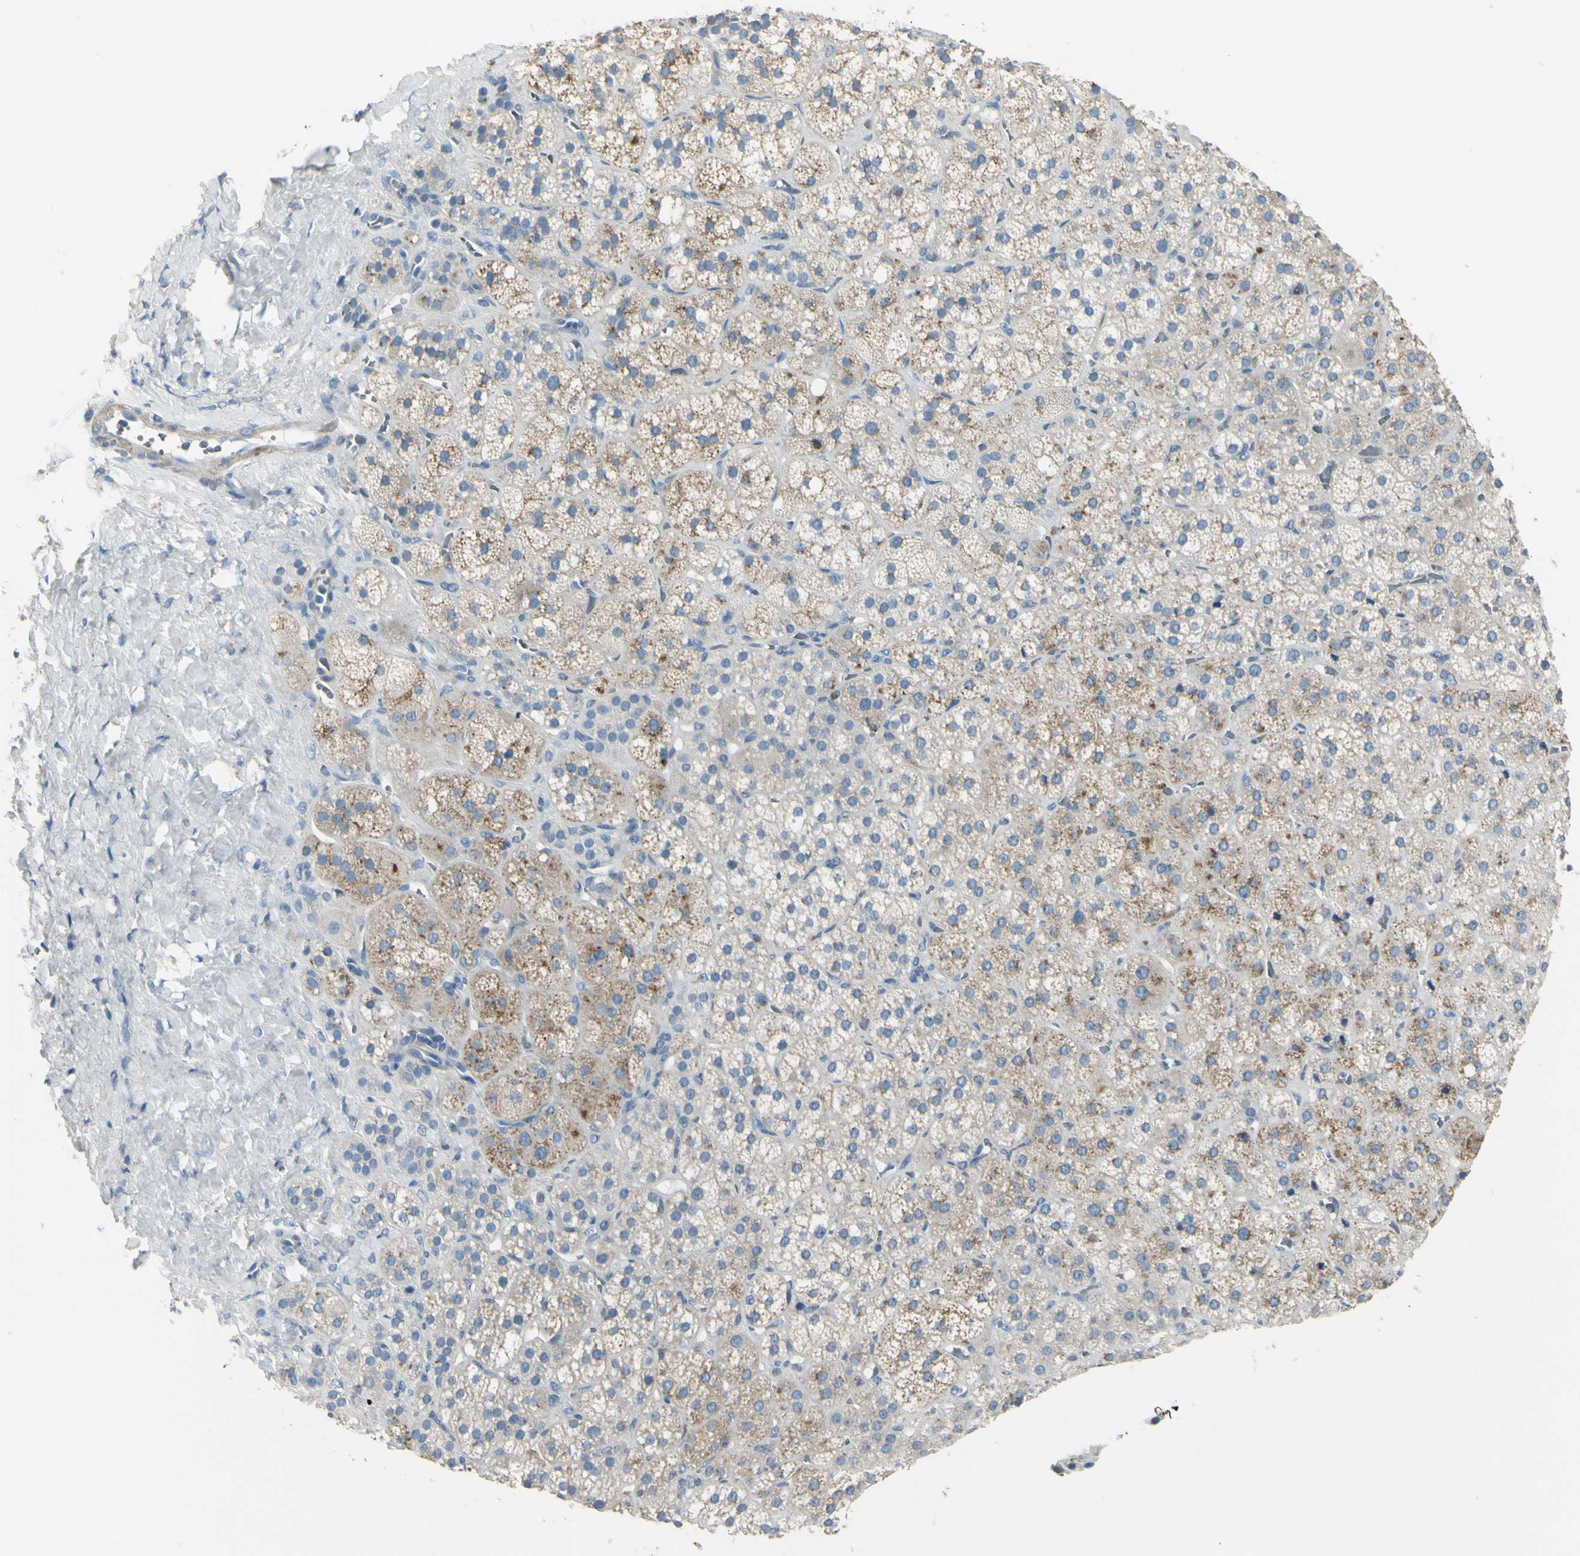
{"staining": {"intensity": "weak", "quantity": "25%-75%", "location": "cytoplasmic/membranous"}, "tissue": "adrenal gland", "cell_type": "Glandular cells", "image_type": "normal", "snomed": [{"axis": "morphology", "description": "Normal tissue, NOS"}, {"axis": "topography", "description": "Adrenal gland"}], "caption": "Immunohistochemical staining of benign human adrenal gland shows weak cytoplasmic/membranous protein staining in approximately 25%-75% of glandular cells.", "gene": "B4GALT3", "patient": {"sex": "female", "age": 71}}